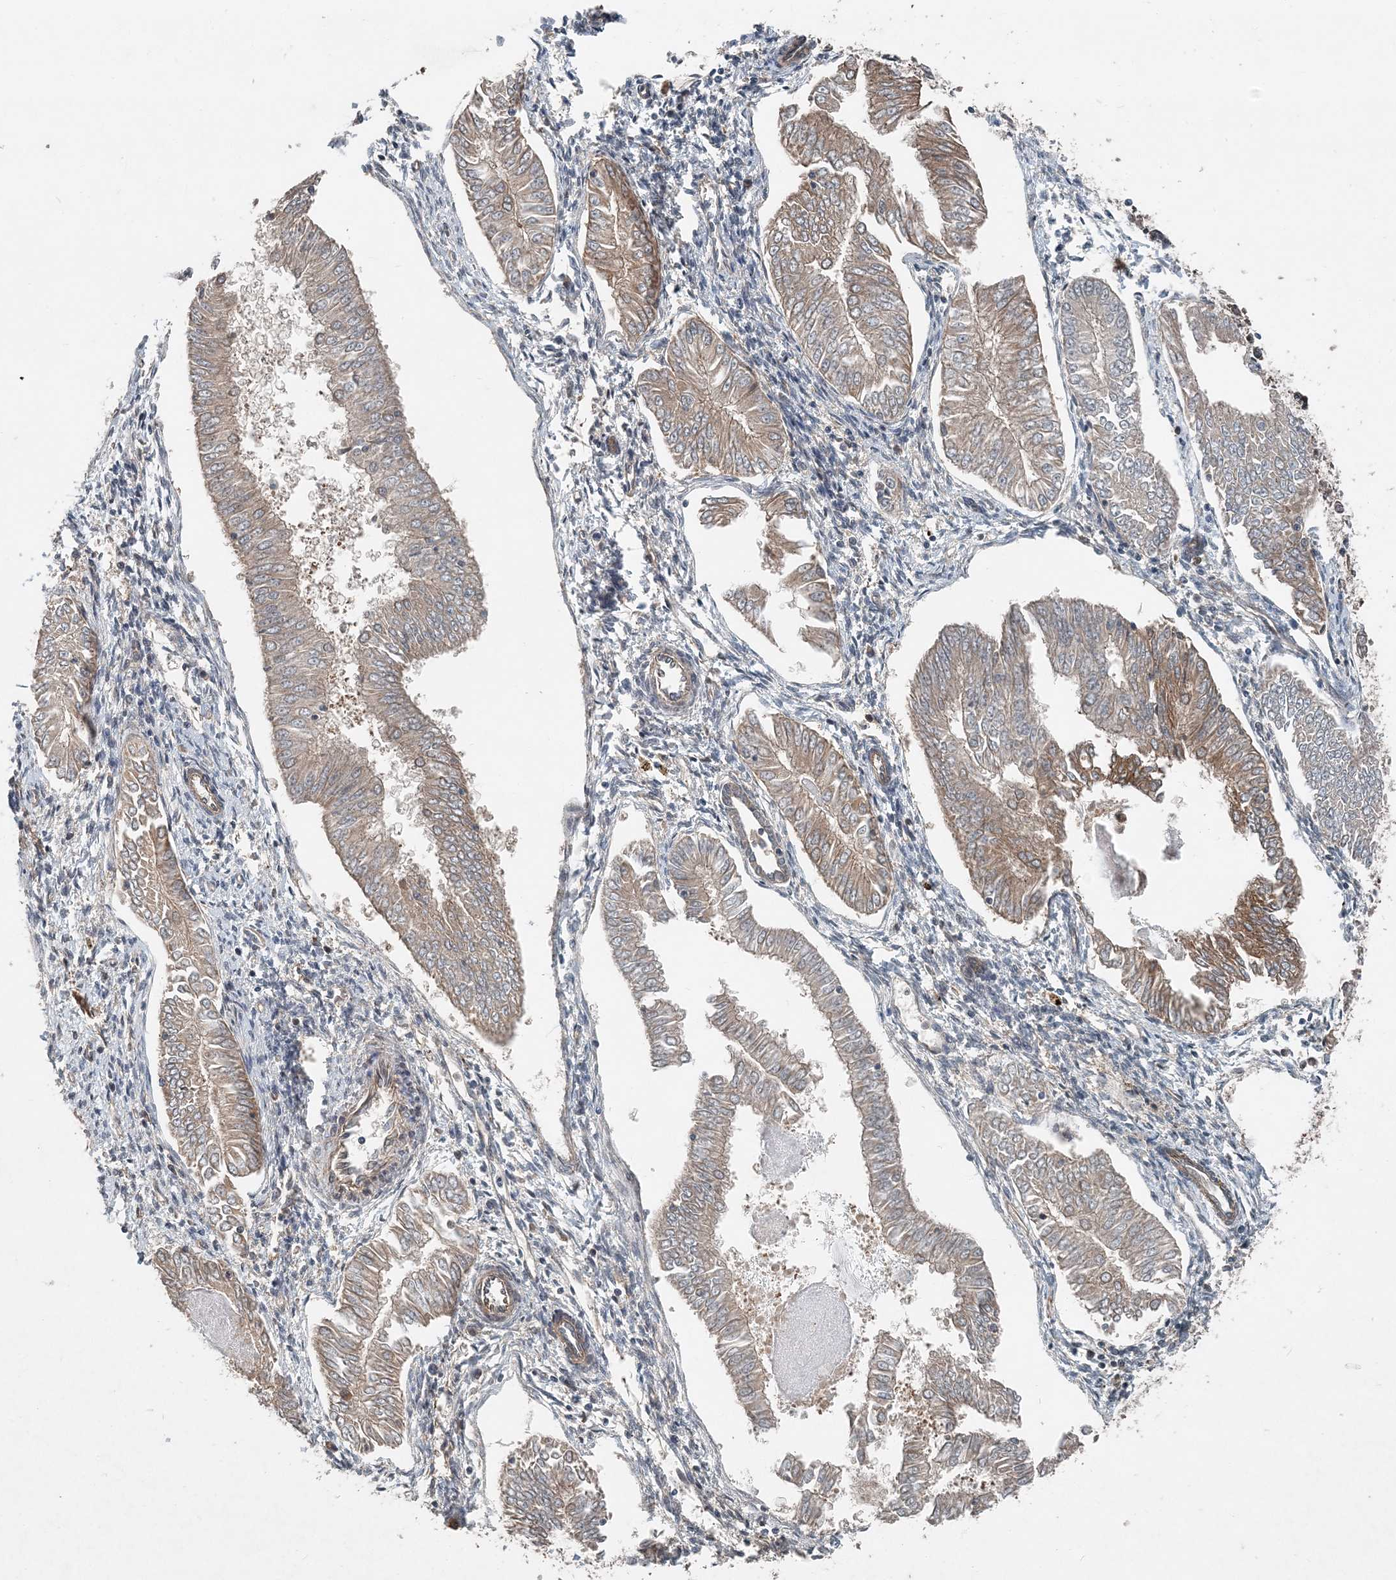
{"staining": {"intensity": "weak", "quantity": ">75%", "location": "cytoplasmic/membranous"}, "tissue": "endometrial cancer", "cell_type": "Tumor cells", "image_type": "cancer", "snomed": [{"axis": "morphology", "description": "Adenocarcinoma, NOS"}, {"axis": "topography", "description": "Endometrium"}], "caption": "Endometrial adenocarcinoma stained with a protein marker displays weak staining in tumor cells.", "gene": "SMPD3", "patient": {"sex": "female", "age": 53}}